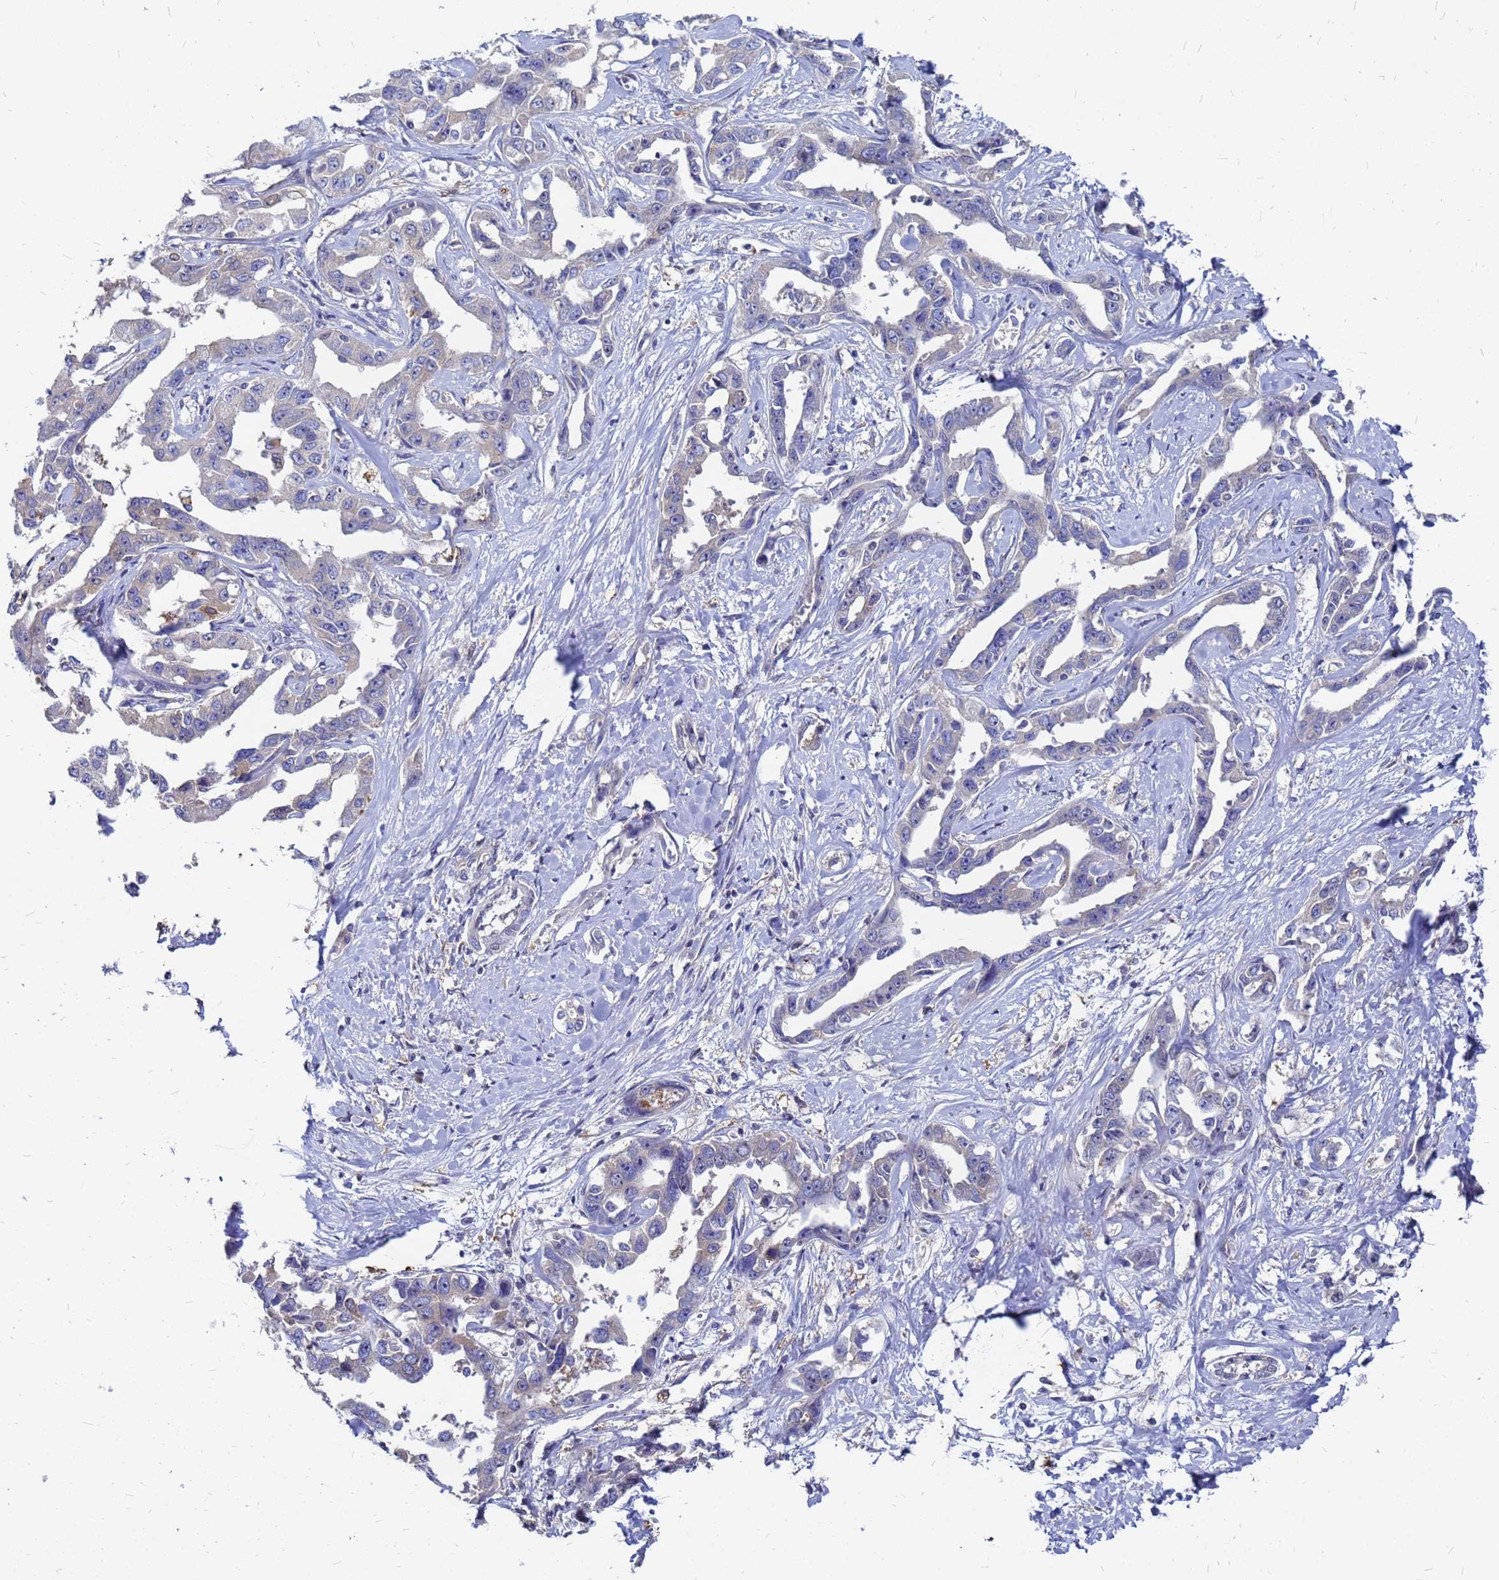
{"staining": {"intensity": "weak", "quantity": "25%-75%", "location": "cytoplasmic/membranous"}, "tissue": "liver cancer", "cell_type": "Tumor cells", "image_type": "cancer", "snomed": [{"axis": "morphology", "description": "Cholangiocarcinoma"}, {"axis": "topography", "description": "Liver"}], "caption": "Brown immunohistochemical staining in cholangiocarcinoma (liver) reveals weak cytoplasmic/membranous positivity in approximately 25%-75% of tumor cells.", "gene": "MOB2", "patient": {"sex": "male", "age": 59}}